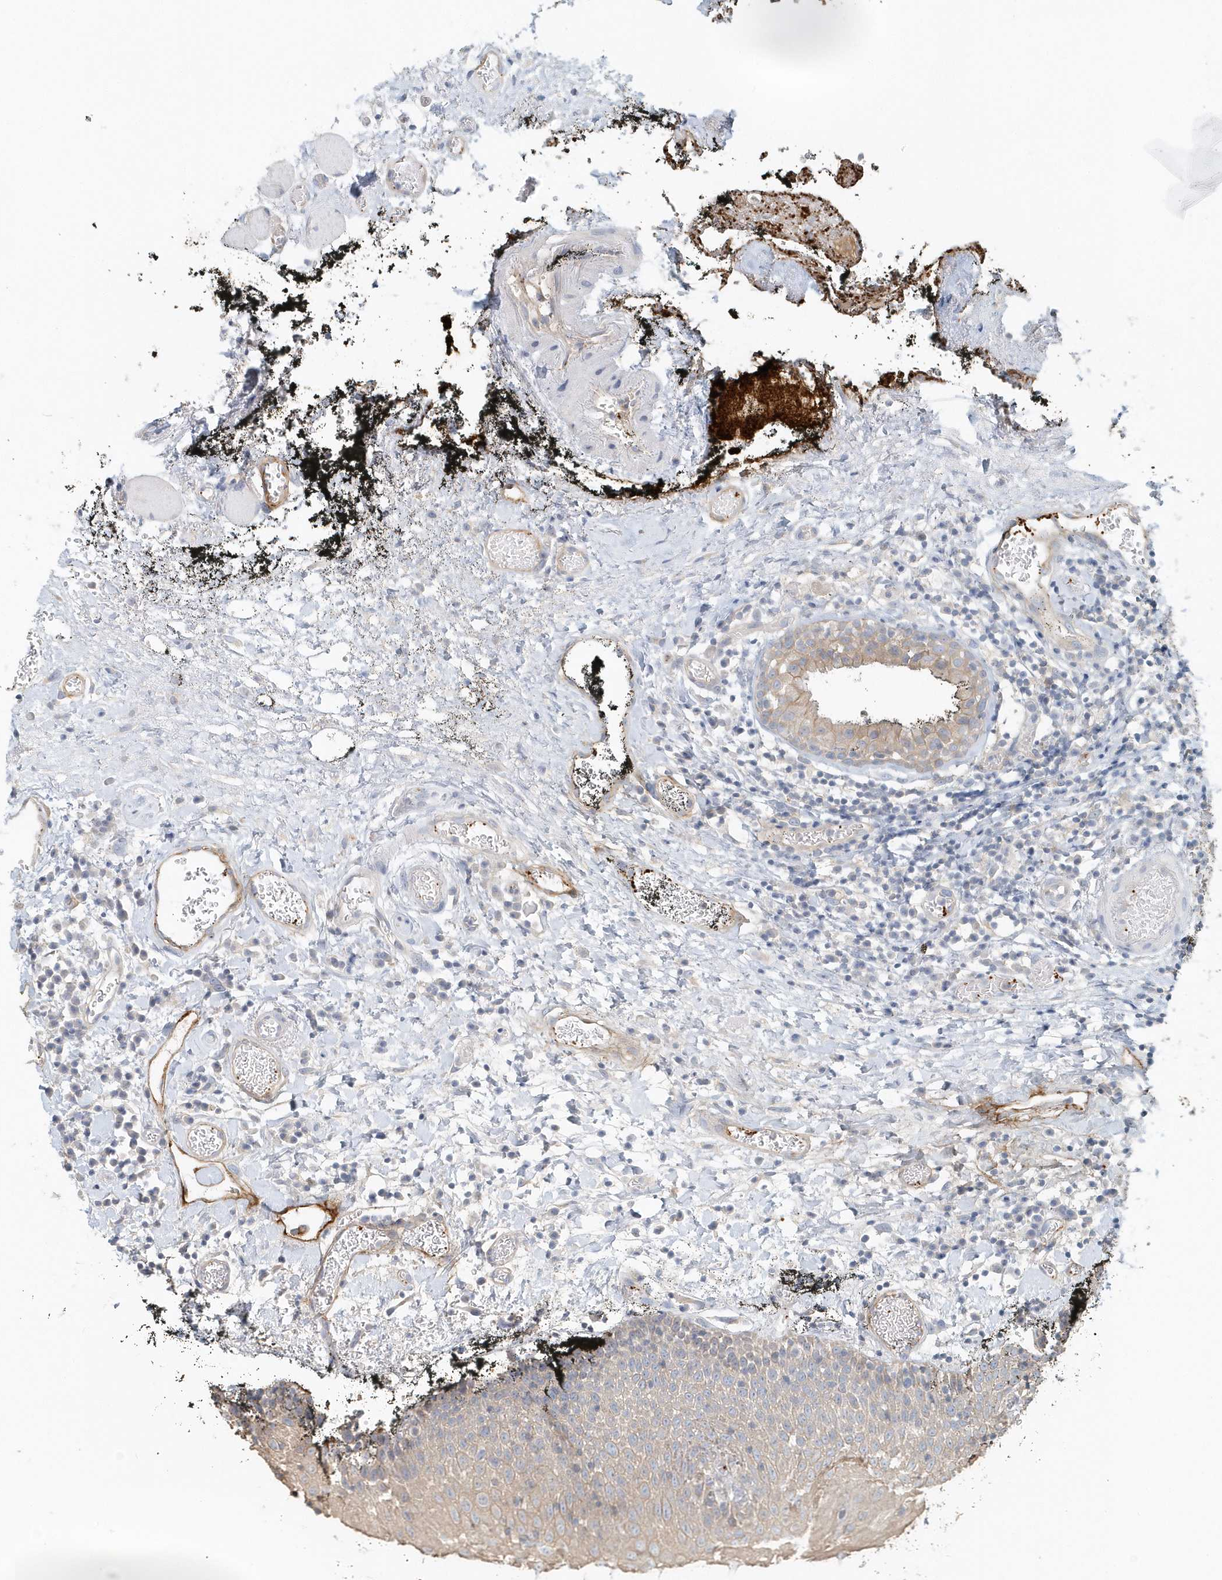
{"staining": {"intensity": "weak", "quantity": "<25%", "location": "cytoplasmic/membranous"}, "tissue": "oral mucosa", "cell_type": "Squamous epithelial cells", "image_type": "normal", "snomed": [{"axis": "morphology", "description": "Normal tissue, NOS"}, {"axis": "topography", "description": "Oral tissue"}], "caption": "IHC micrograph of benign oral mucosa: human oral mucosa stained with DAB displays no significant protein positivity in squamous epithelial cells. (DAB IHC visualized using brightfield microscopy, high magnification).", "gene": "MMRN1", "patient": {"sex": "male", "age": 74}}